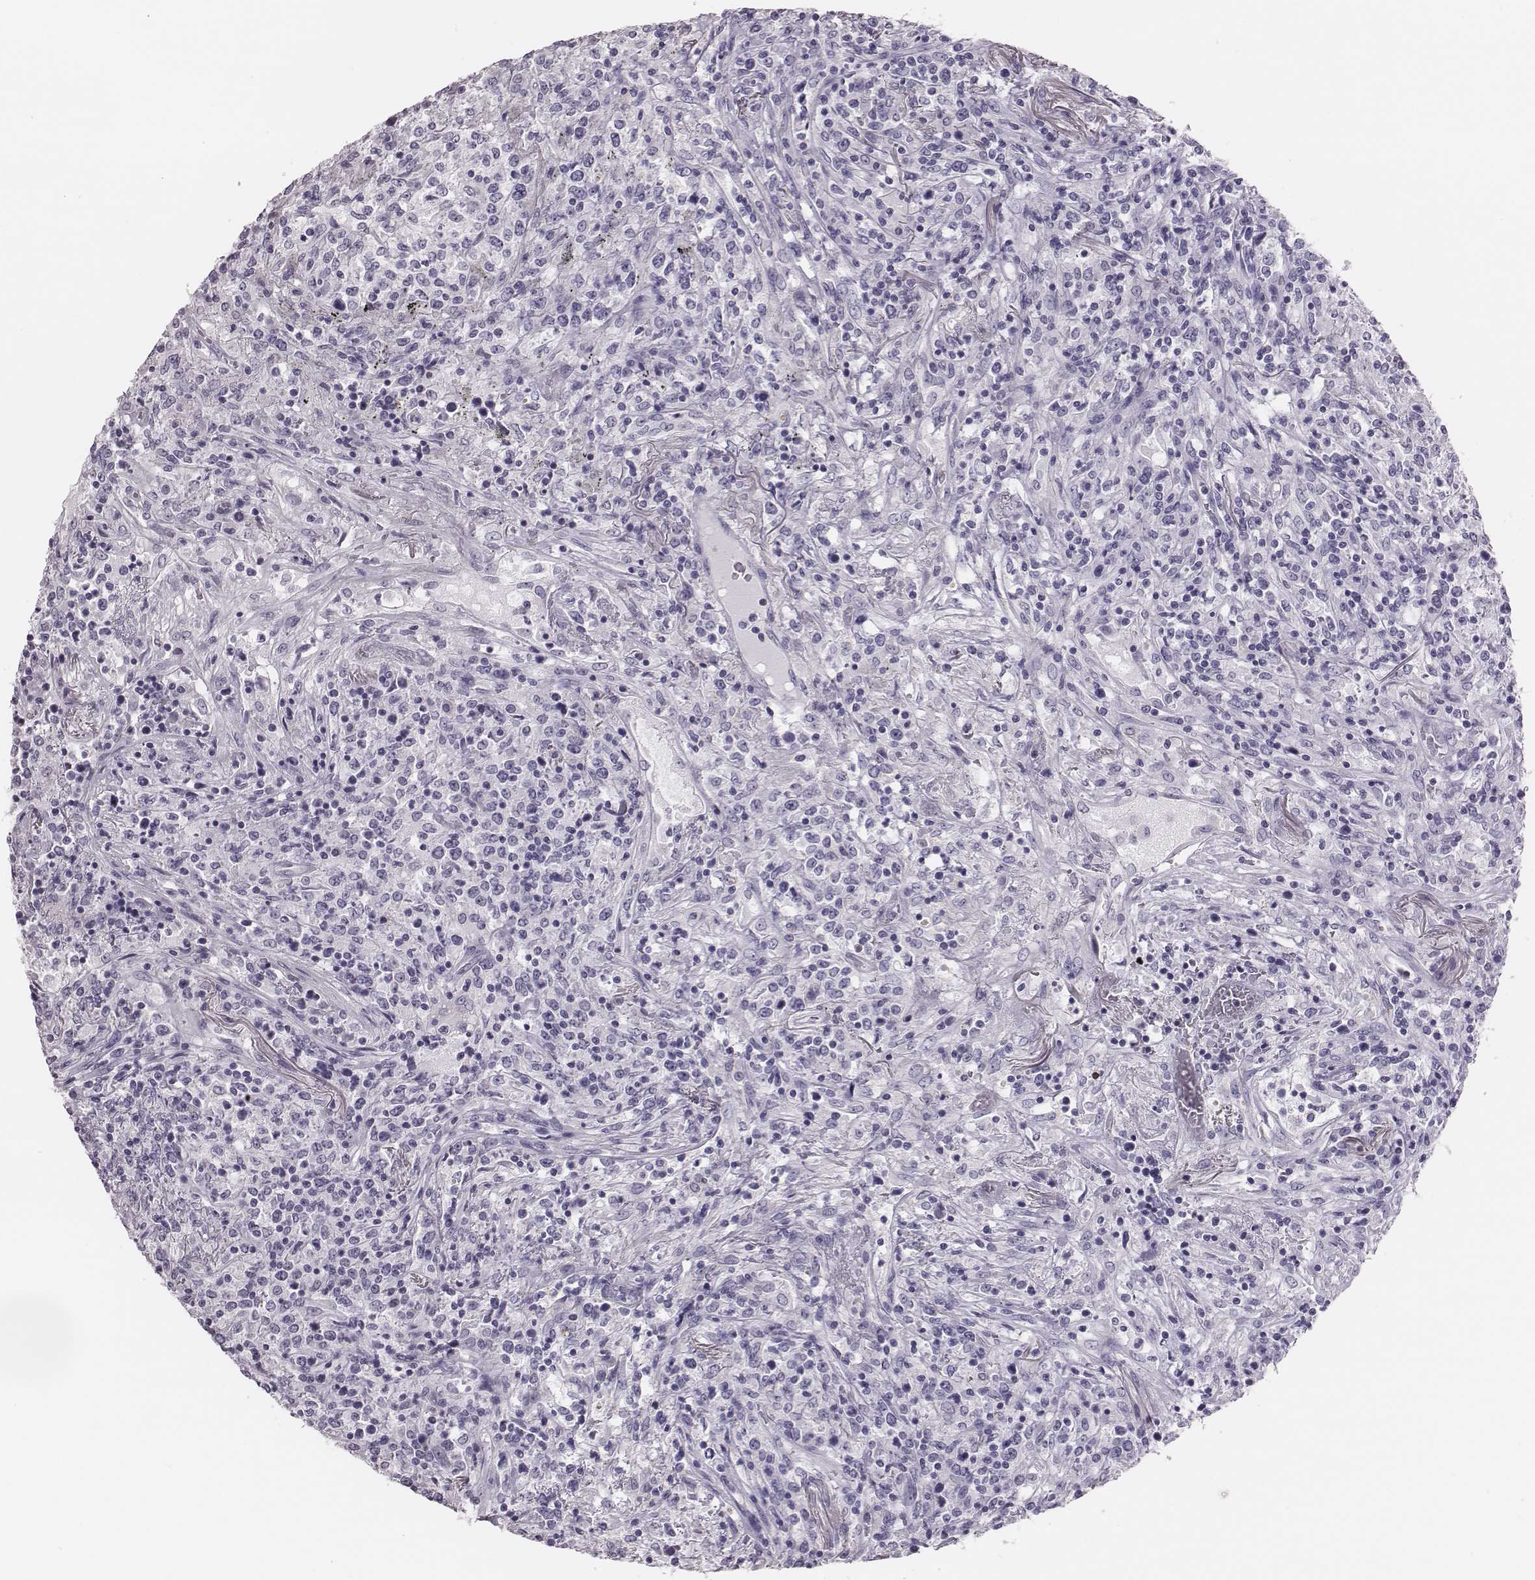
{"staining": {"intensity": "negative", "quantity": "none", "location": "none"}, "tissue": "lymphoma", "cell_type": "Tumor cells", "image_type": "cancer", "snomed": [{"axis": "morphology", "description": "Malignant lymphoma, non-Hodgkin's type, High grade"}, {"axis": "topography", "description": "Lung"}], "caption": "The histopathology image demonstrates no significant positivity in tumor cells of lymphoma.", "gene": "H1-6", "patient": {"sex": "male", "age": 79}}